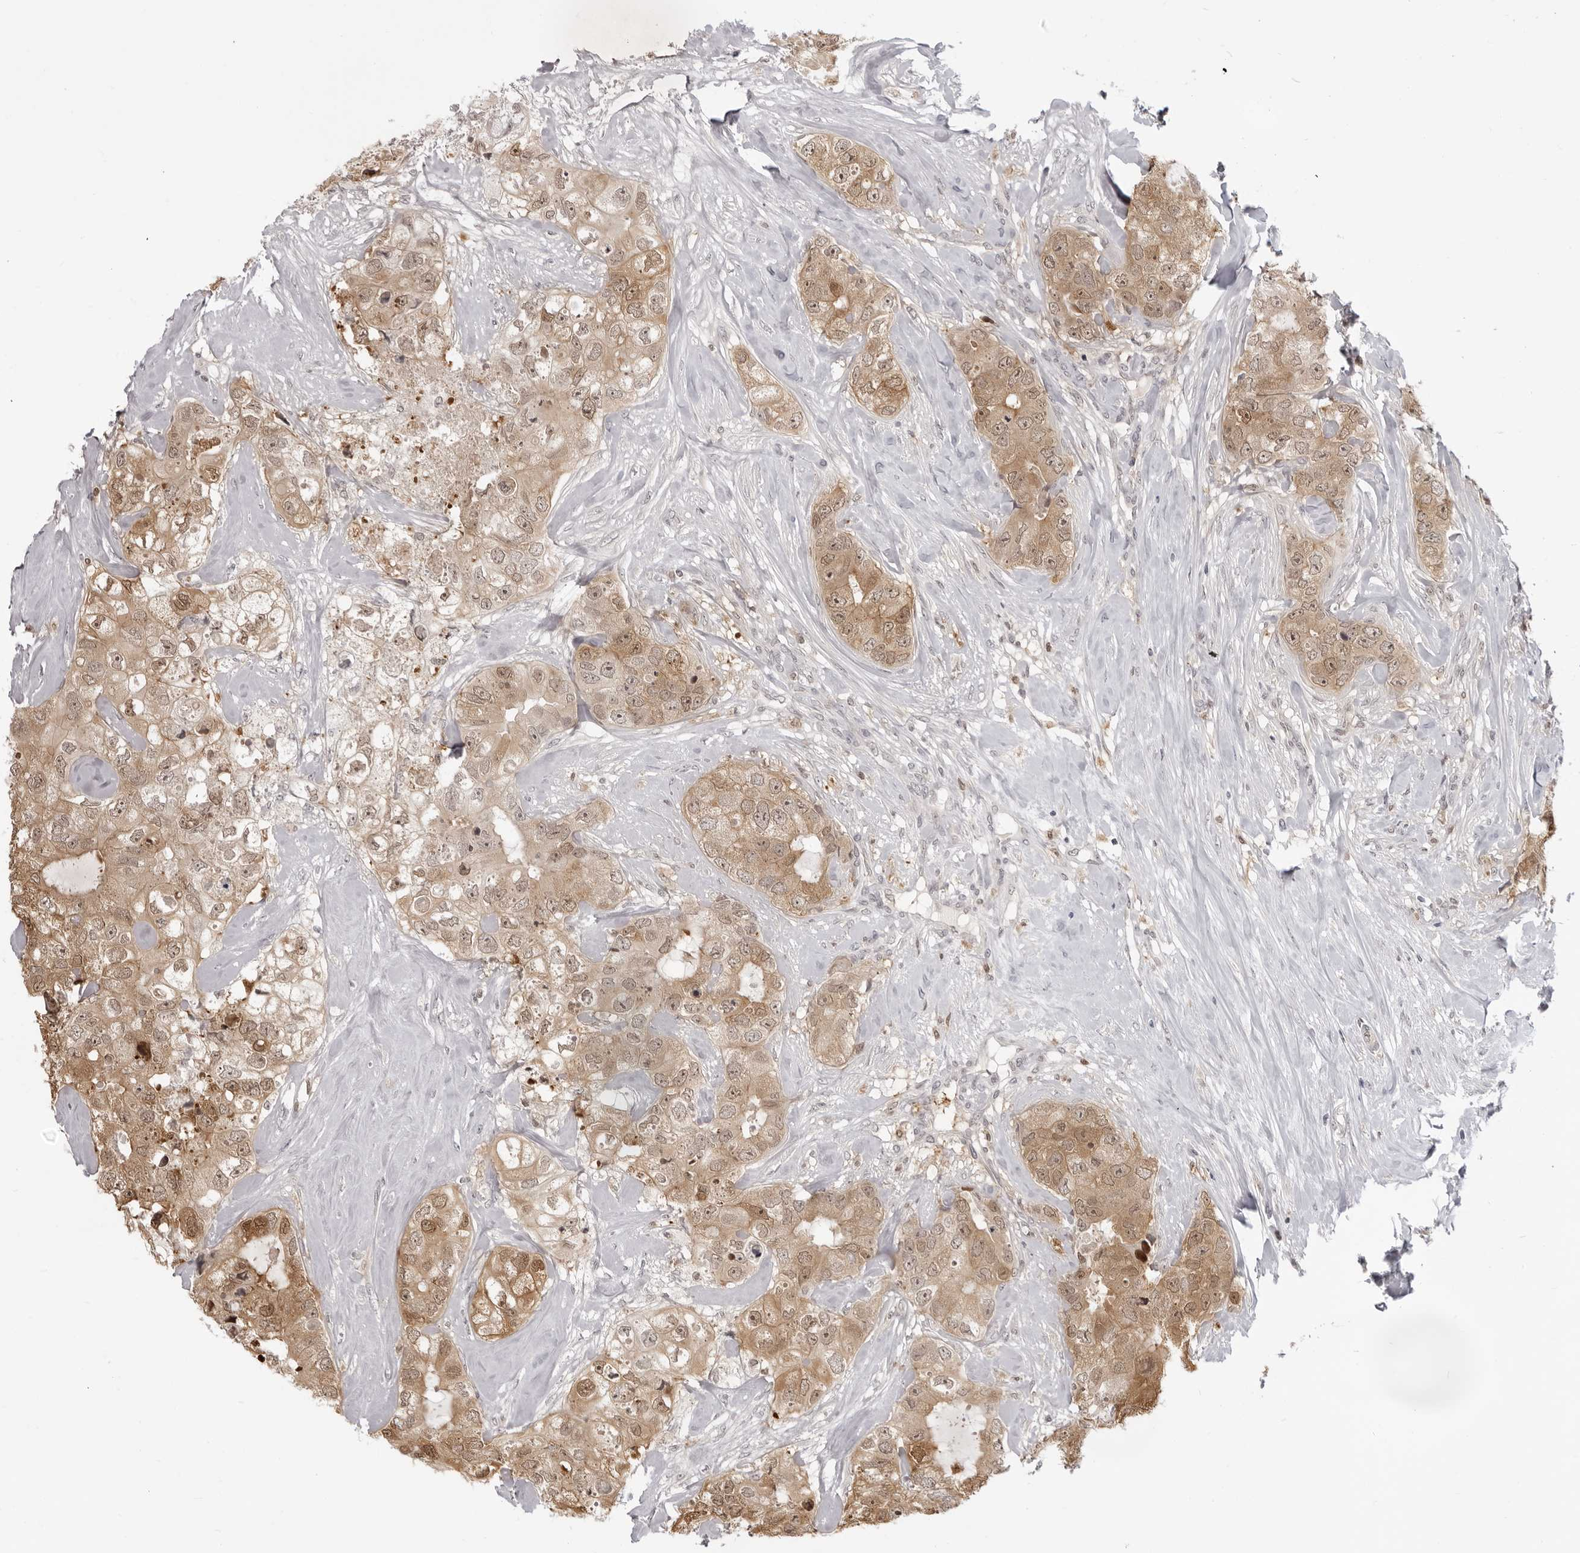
{"staining": {"intensity": "moderate", "quantity": ">75%", "location": "cytoplasmic/membranous,nuclear"}, "tissue": "breast cancer", "cell_type": "Tumor cells", "image_type": "cancer", "snomed": [{"axis": "morphology", "description": "Duct carcinoma"}, {"axis": "topography", "description": "Breast"}], "caption": "Tumor cells demonstrate moderate cytoplasmic/membranous and nuclear expression in about >75% of cells in breast infiltrating ductal carcinoma.", "gene": "SRGAP2", "patient": {"sex": "female", "age": 62}}